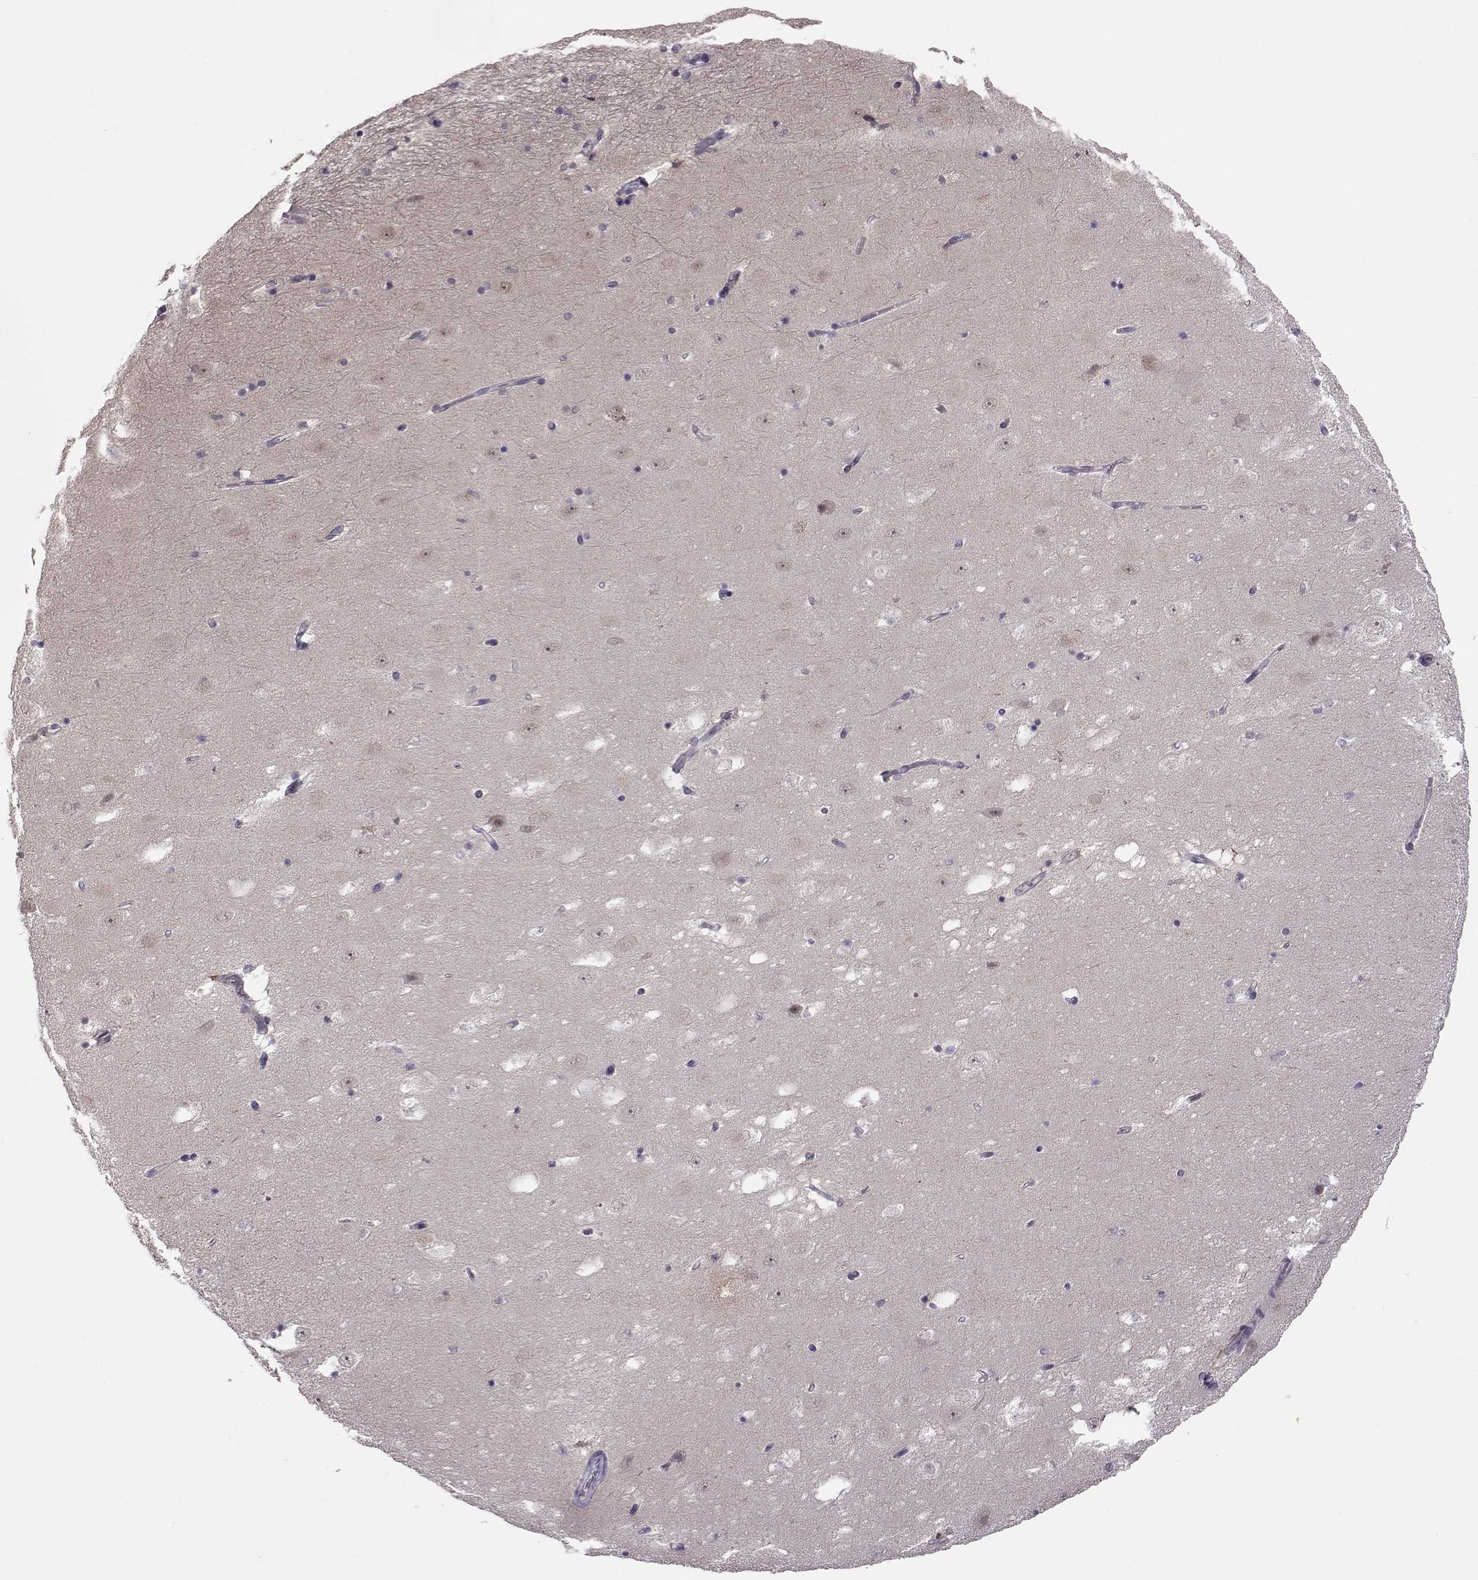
{"staining": {"intensity": "negative", "quantity": "none", "location": "none"}, "tissue": "hippocampus", "cell_type": "Glial cells", "image_type": "normal", "snomed": [{"axis": "morphology", "description": "Normal tissue, NOS"}, {"axis": "topography", "description": "Hippocampus"}], "caption": "Human hippocampus stained for a protein using immunohistochemistry demonstrates no expression in glial cells.", "gene": "C10orf62", "patient": {"sex": "male", "age": 58}}